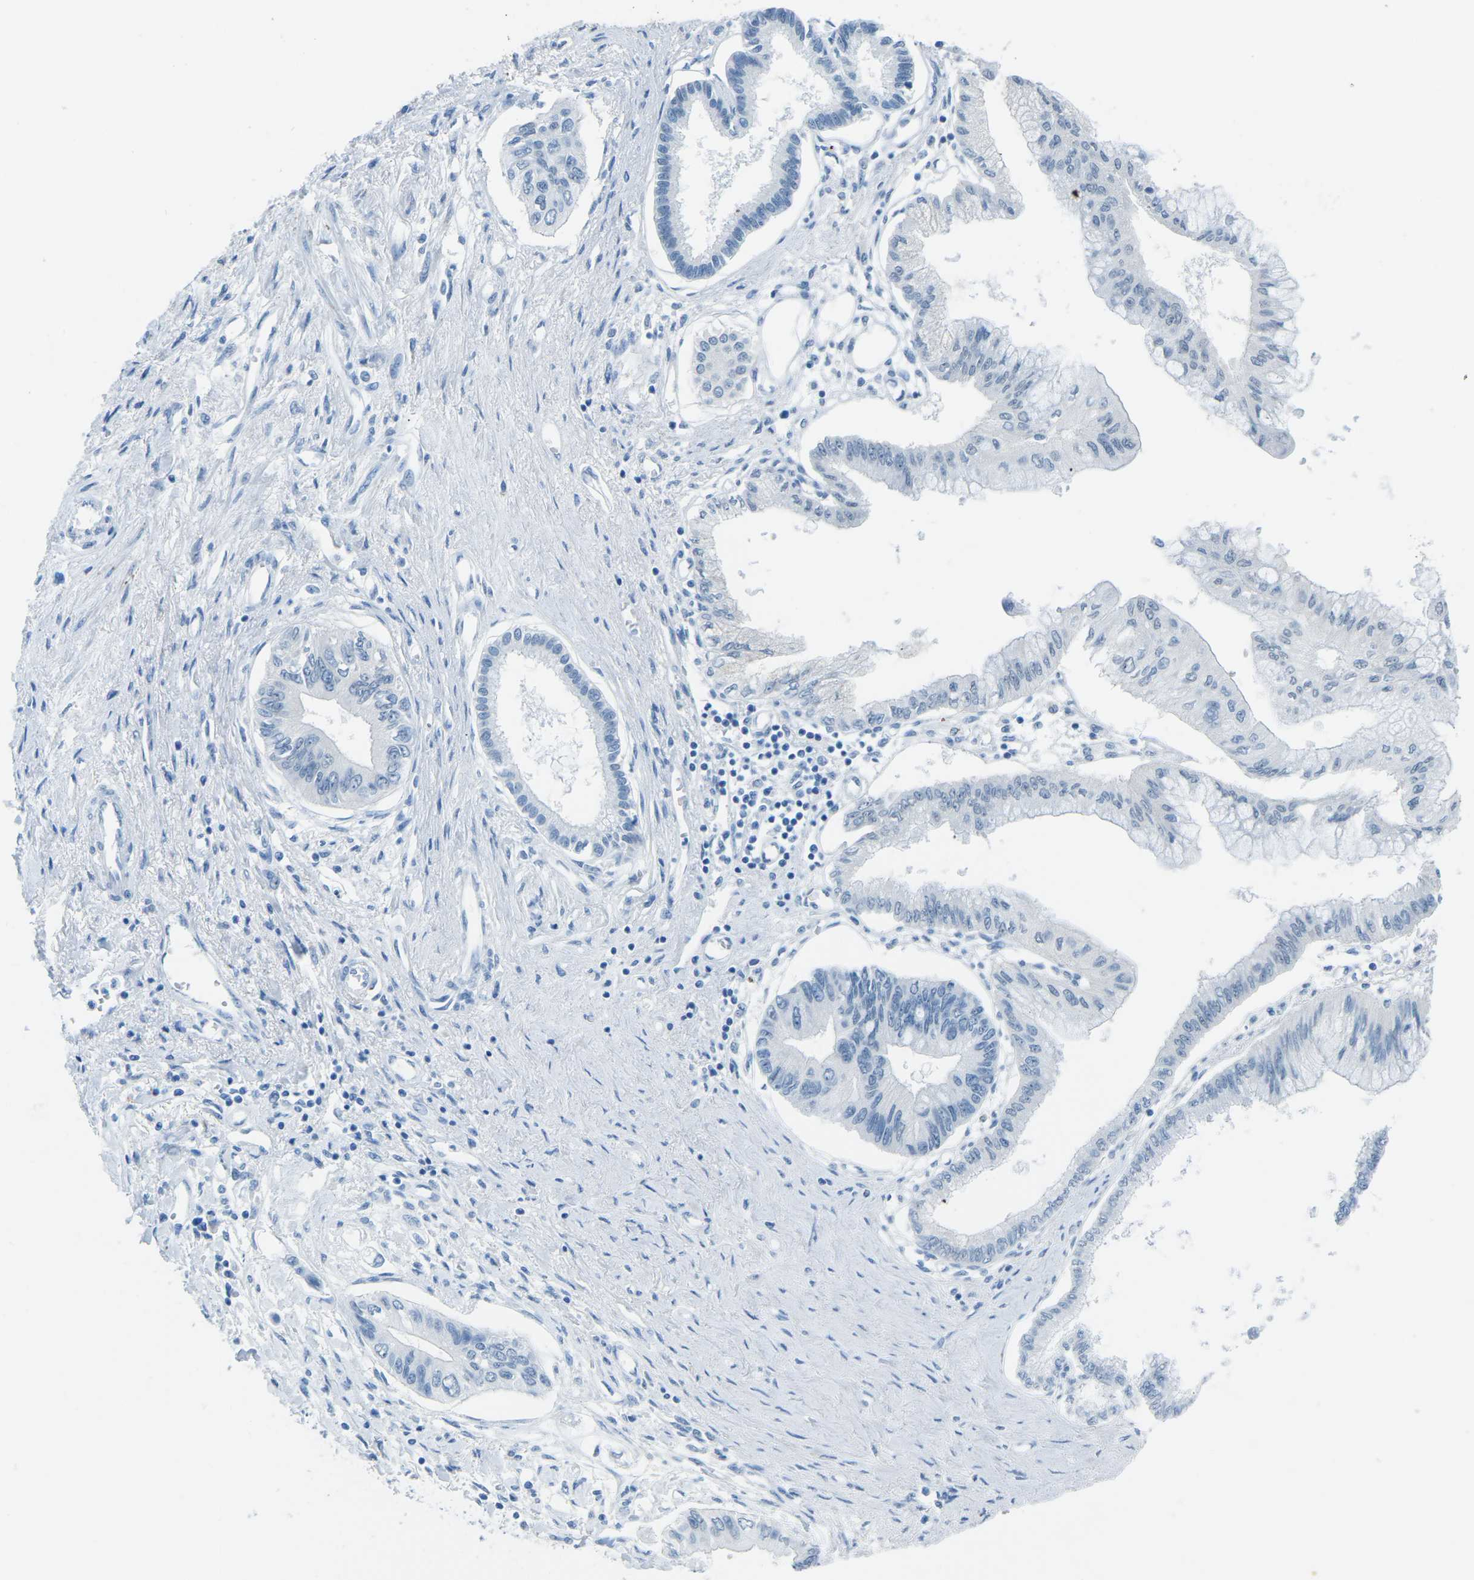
{"staining": {"intensity": "negative", "quantity": "none", "location": "none"}, "tissue": "pancreatic cancer", "cell_type": "Tumor cells", "image_type": "cancer", "snomed": [{"axis": "morphology", "description": "Adenocarcinoma, NOS"}, {"axis": "topography", "description": "Pancreas"}], "caption": "A photomicrograph of human pancreatic cancer is negative for staining in tumor cells. Nuclei are stained in blue.", "gene": "MYH8", "patient": {"sex": "female", "age": 77}}